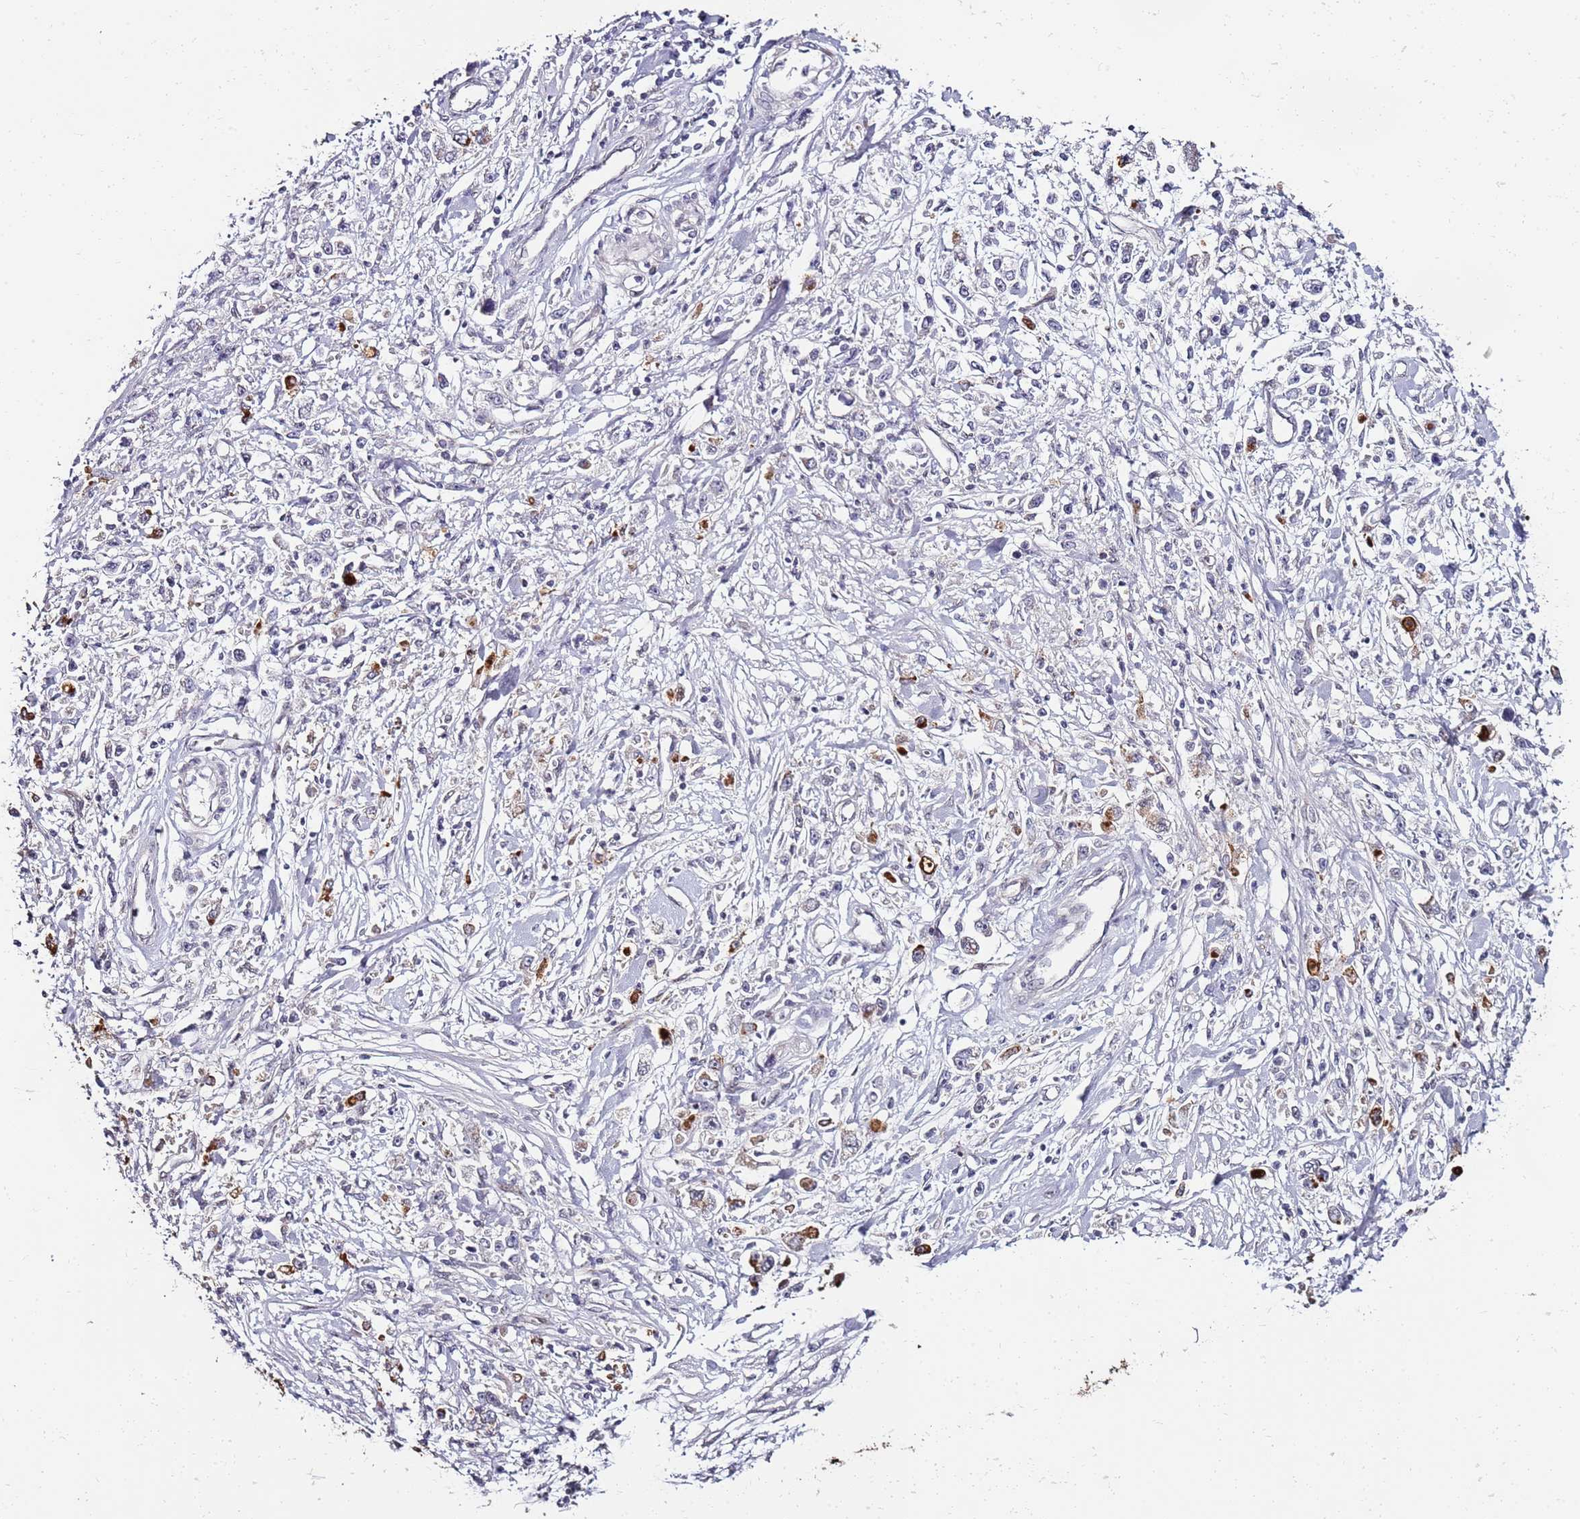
{"staining": {"intensity": "negative", "quantity": "none", "location": "none"}, "tissue": "stomach cancer", "cell_type": "Tumor cells", "image_type": "cancer", "snomed": [{"axis": "morphology", "description": "Adenocarcinoma, NOS"}, {"axis": "topography", "description": "Stomach"}], "caption": "Adenocarcinoma (stomach) stained for a protein using IHC exhibits no staining tumor cells.", "gene": "DUSP28", "patient": {"sex": "female", "age": 59}}